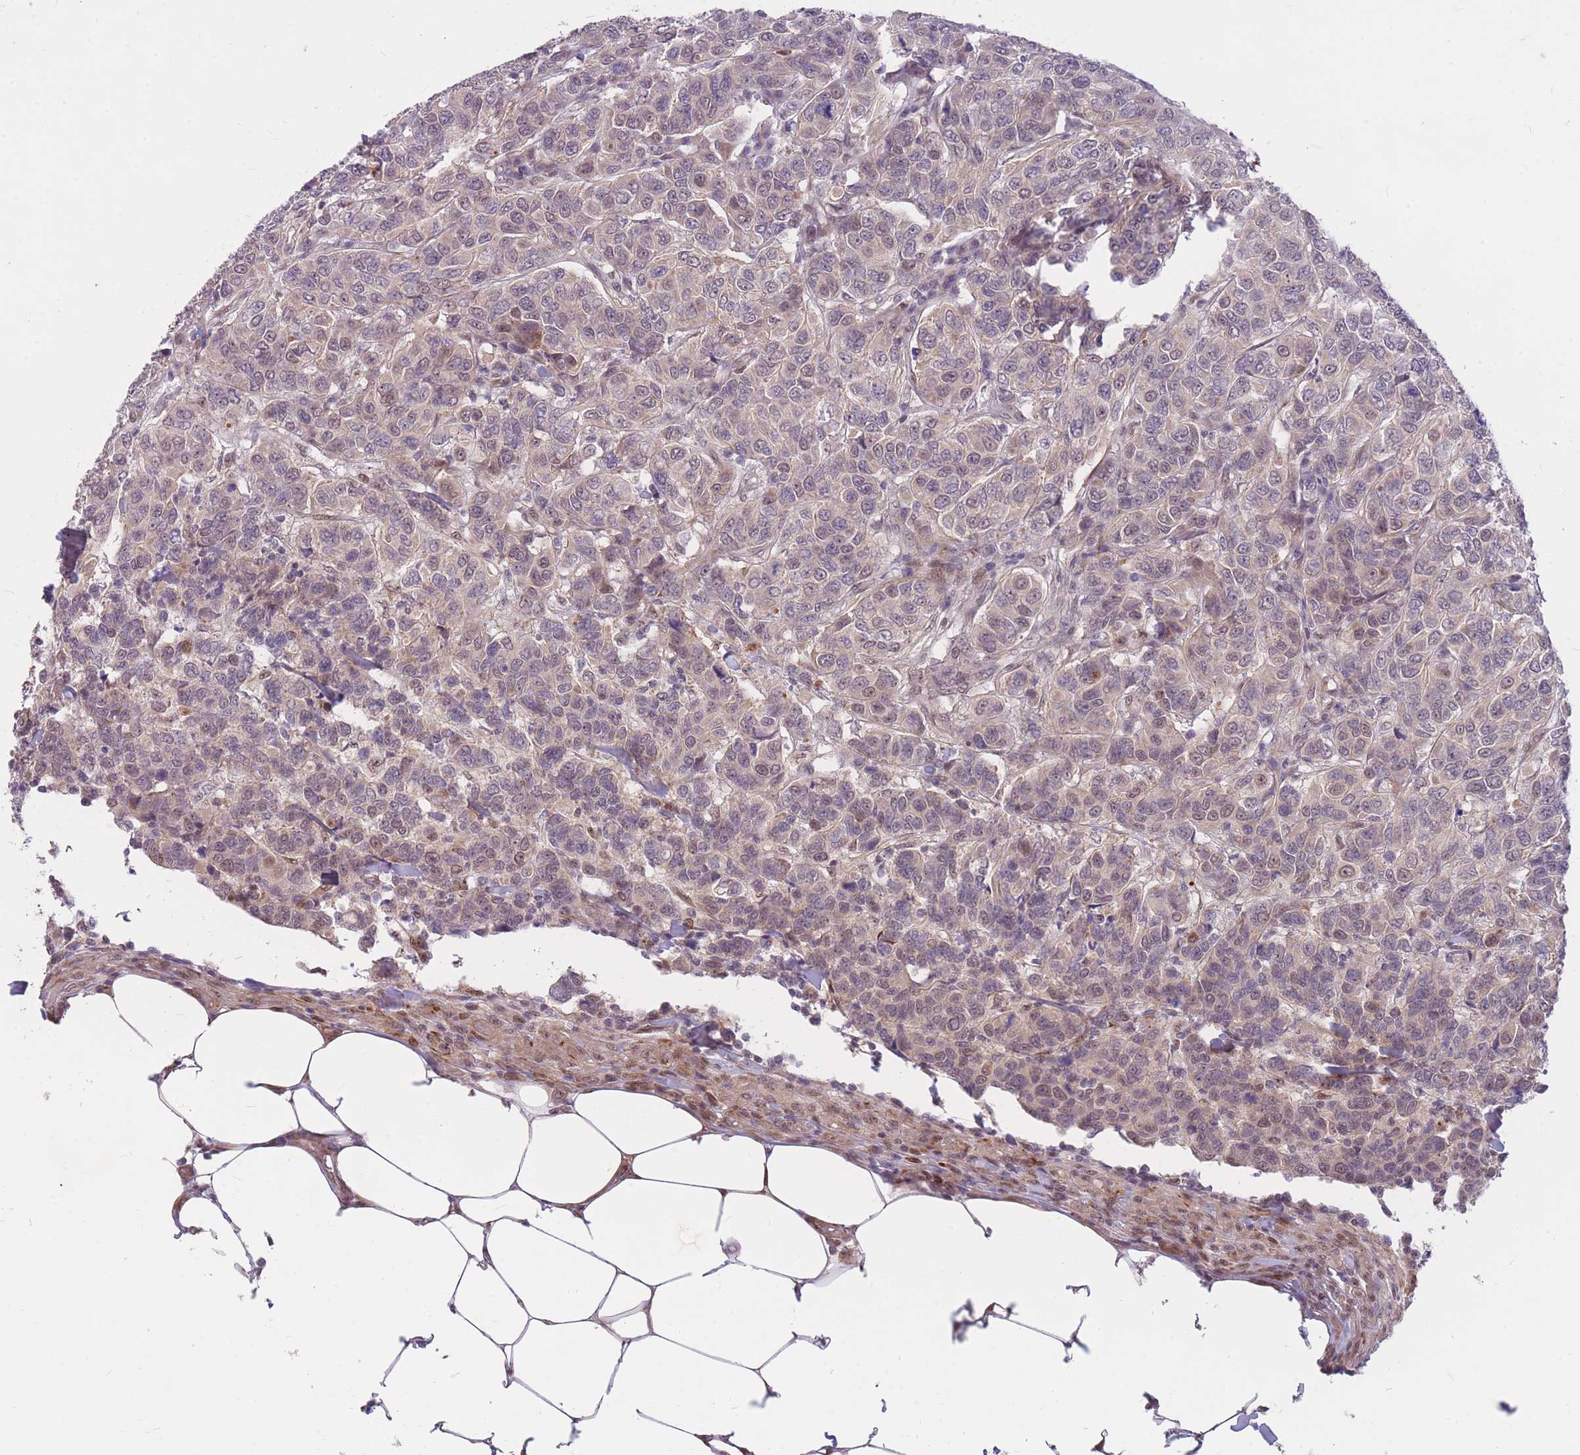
{"staining": {"intensity": "weak", "quantity": "<25%", "location": "cytoplasmic/membranous,nuclear"}, "tissue": "breast cancer", "cell_type": "Tumor cells", "image_type": "cancer", "snomed": [{"axis": "morphology", "description": "Duct carcinoma"}, {"axis": "topography", "description": "Breast"}], "caption": "An image of breast cancer stained for a protein shows no brown staining in tumor cells.", "gene": "ERCC2", "patient": {"sex": "female", "age": 55}}